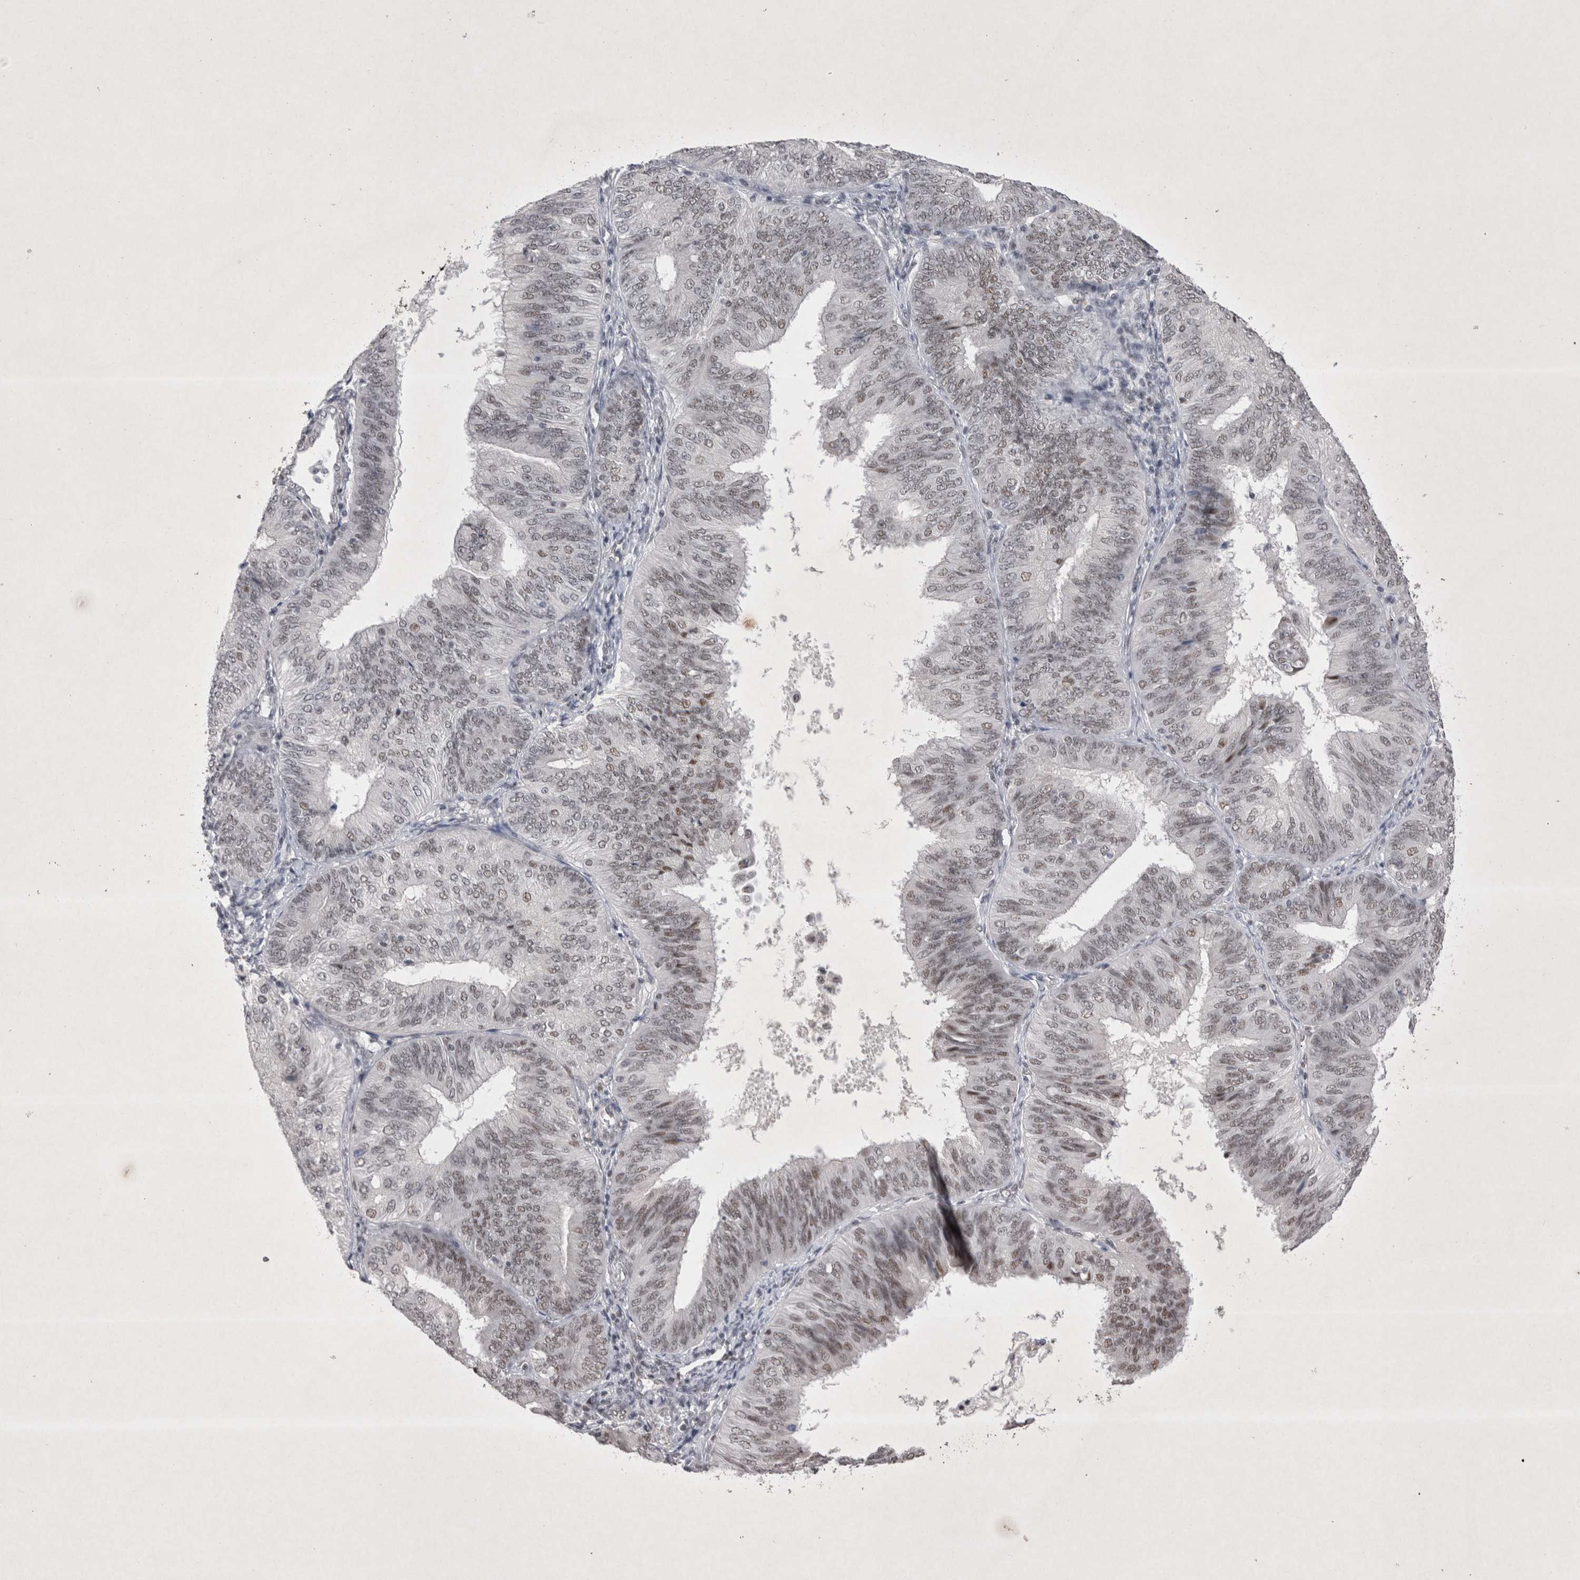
{"staining": {"intensity": "weak", "quantity": ">75%", "location": "nuclear"}, "tissue": "endometrial cancer", "cell_type": "Tumor cells", "image_type": "cancer", "snomed": [{"axis": "morphology", "description": "Adenocarcinoma, NOS"}, {"axis": "topography", "description": "Endometrium"}], "caption": "Weak nuclear expression is present in about >75% of tumor cells in endometrial cancer (adenocarcinoma).", "gene": "RBM6", "patient": {"sex": "female", "age": 58}}